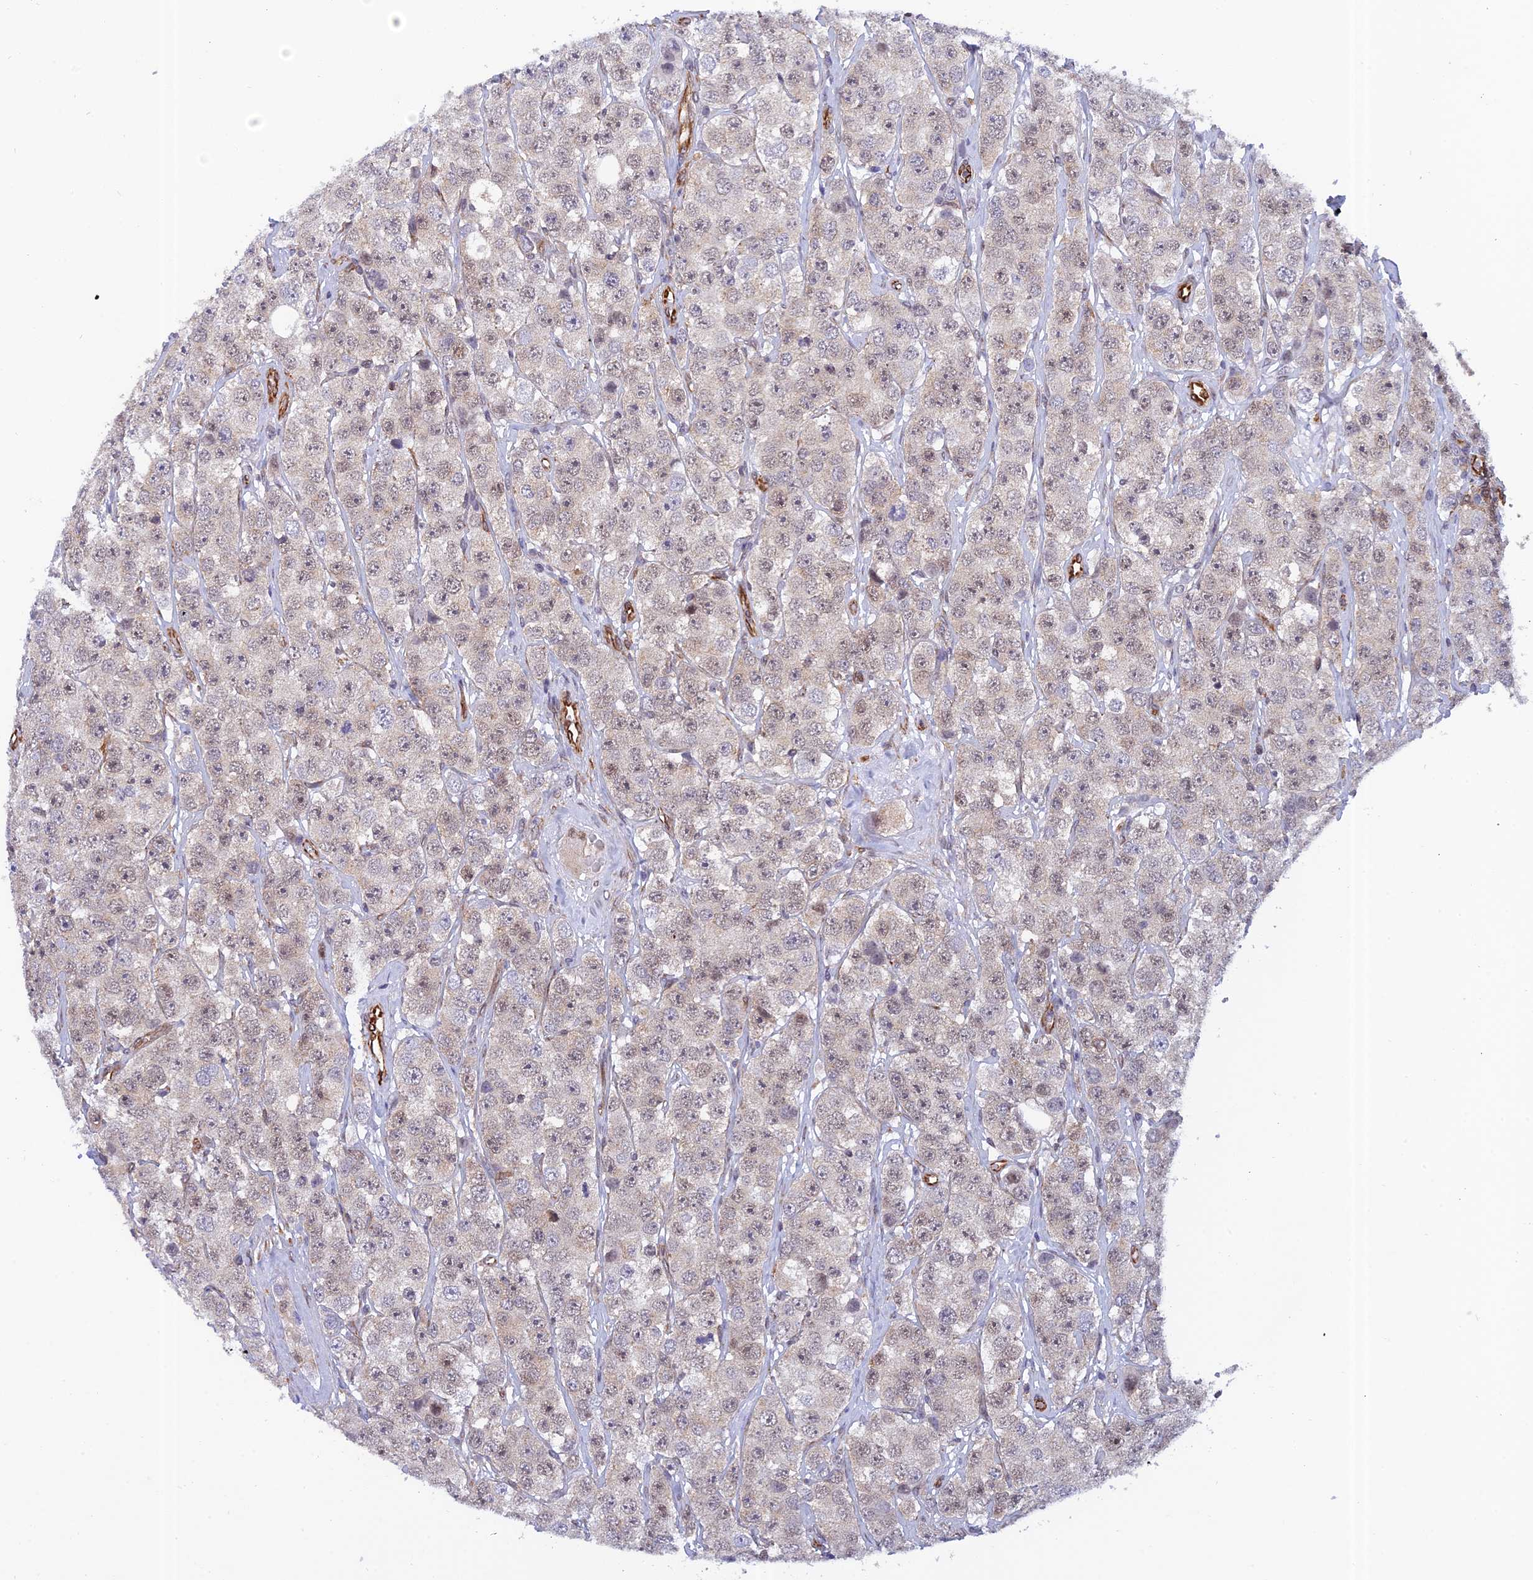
{"staining": {"intensity": "weak", "quantity": "<25%", "location": "nuclear"}, "tissue": "testis cancer", "cell_type": "Tumor cells", "image_type": "cancer", "snomed": [{"axis": "morphology", "description": "Seminoma, NOS"}, {"axis": "topography", "description": "Testis"}], "caption": "An immunohistochemistry image of testis cancer (seminoma) is shown. There is no staining in tumor cells of testis cancer (seminoma).", "gene": "PAGR1", "patient": {"sex": "male", "age": 28}}